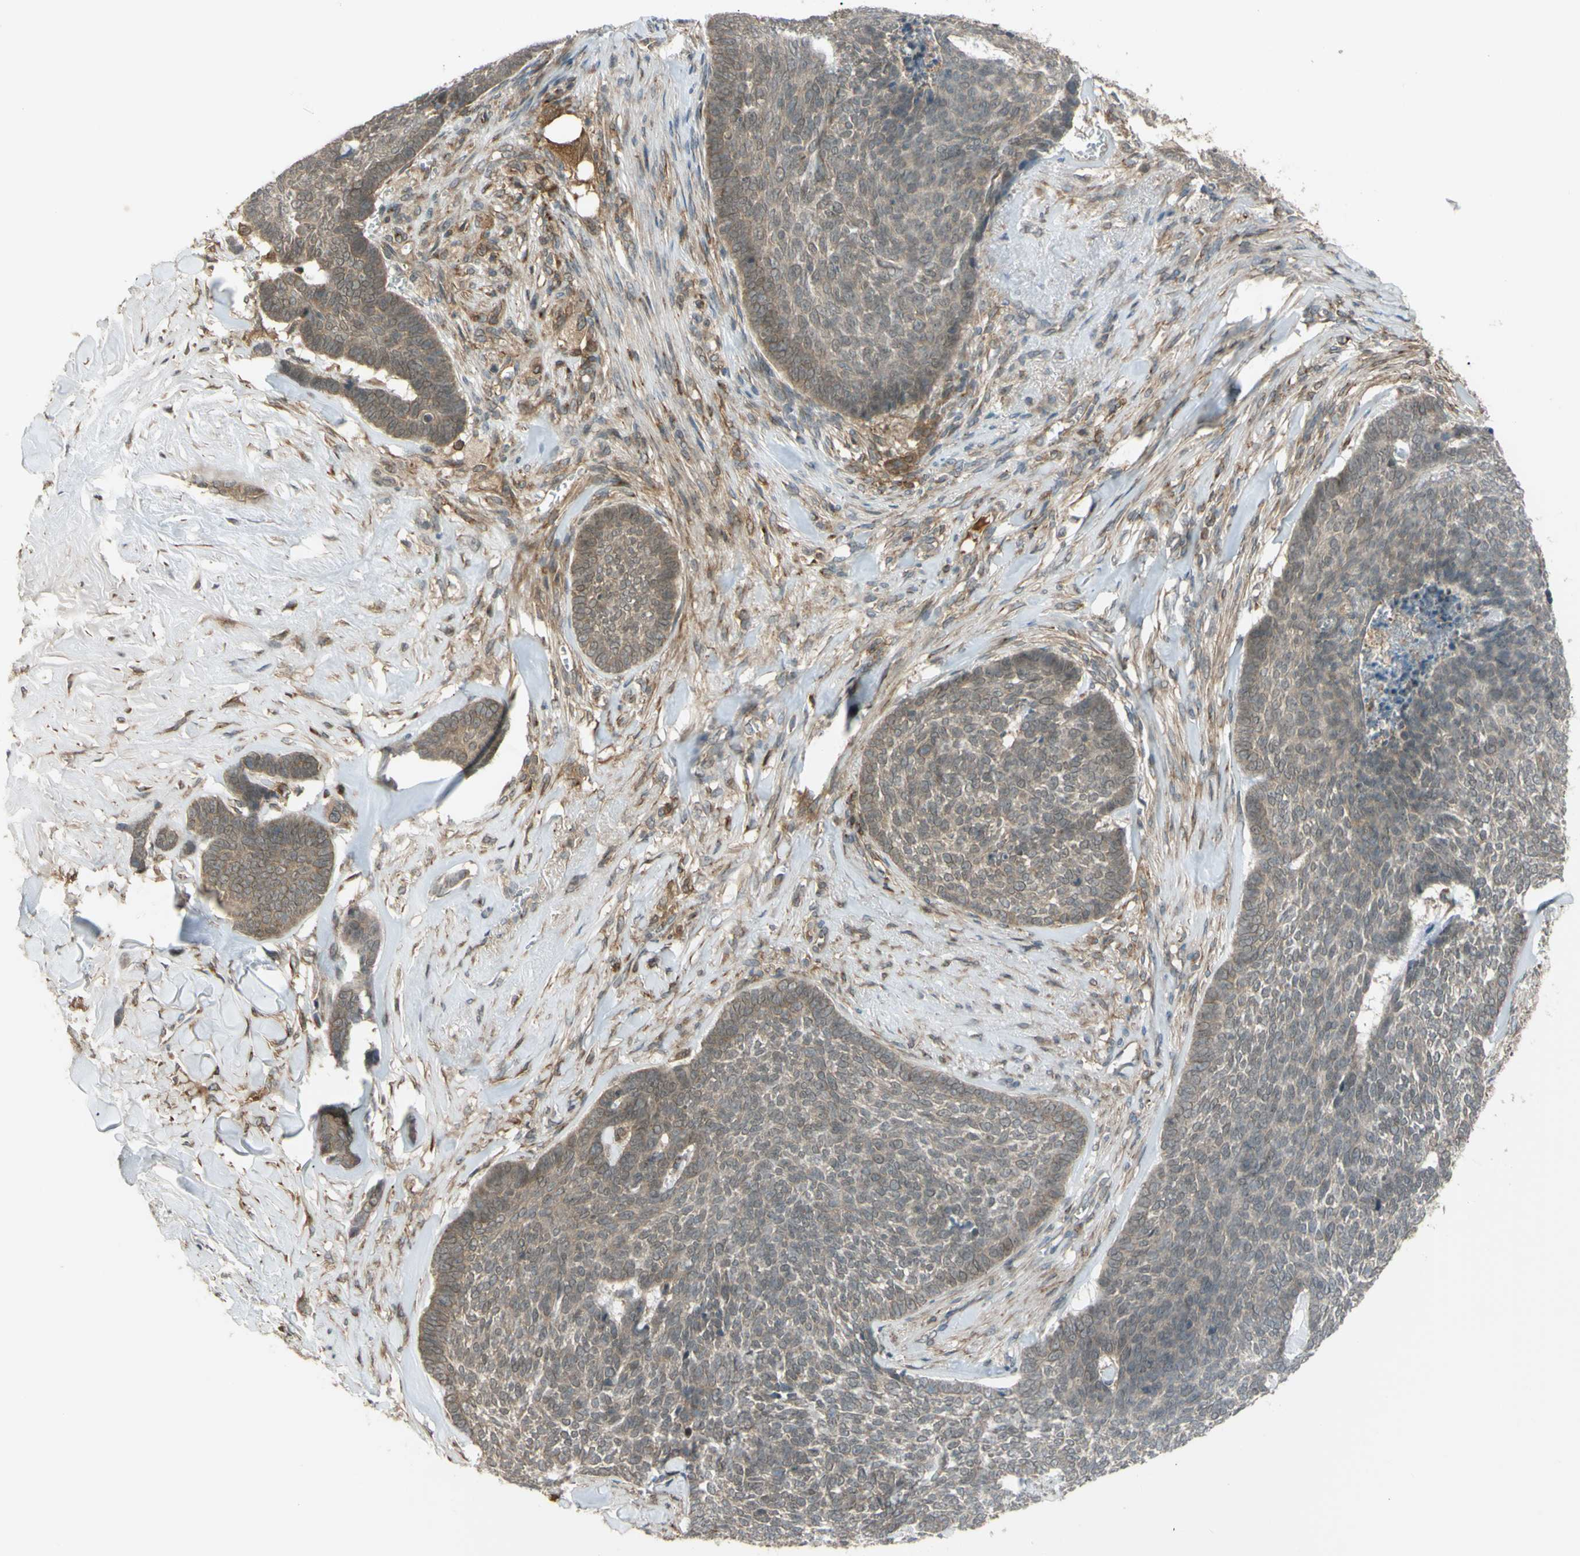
{"staining": {"intensity": "weak", "quantity": "25%-75%", "location": "cytoplasmic/membranous"}, "tissue": "skin cancer", "cell_type": "Tumor cells", "image_type": "cancer", "snomed": [{"axis": "morphology", "description": "Basal cell carcinoma"}, {"axis": "topography", "description": "Skin"}], "caption": "IHC (DAB (3,3'-diaminobenzidine)) staining of basal cell carcinoma (skin) demonstrates weak cytoplasmic/membranous protein positivity in approximately 25%-75% of tumor cells.", "gene": "FLII", "patient": {"sex": "male", "age": 84}}